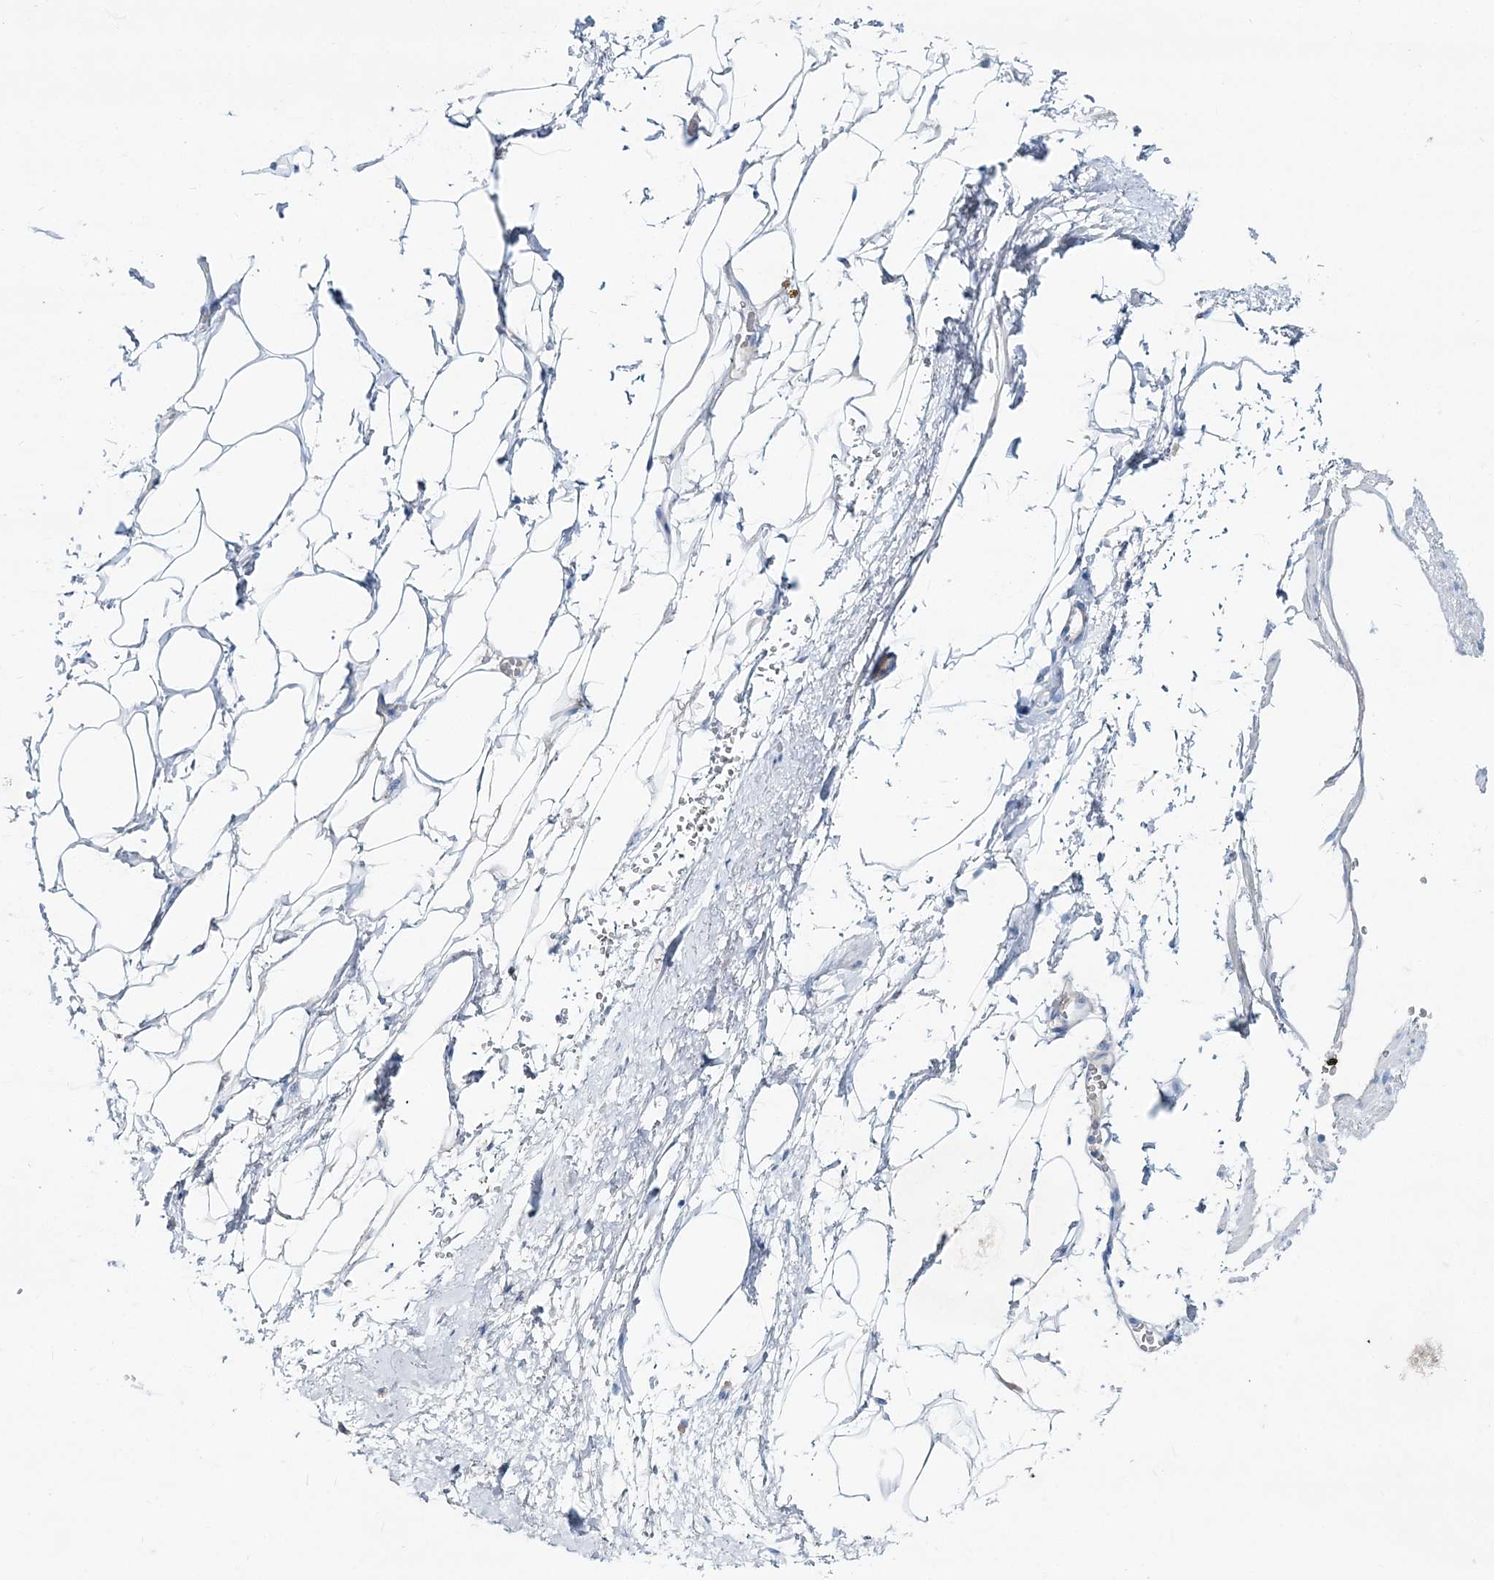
{"staining": {"intensity": "negative", "quantity": "none", "location": "none"}, "tissue": "adipose tissue", "cell_type": "Adipocytes", "image_type": "normal", "snomed": [{"axis": "morphology", "description": "Normal tissue, NOS"}, {"axis": "morphology", "description": "Adenocarcinoma, Low grade"}, {"axis": "topography", "description": "Prostate"}, {"axis": "topography", "description": "Peripheral nerve tissue"}], "caption": "IHC of unremarkable human adipose tissue demonstrates no expression in adipocytes. The staining is performed using DAB (3,3'-diaminobenzidine) brown chromogen with nuclei counter-stained in using hematoxylin.", "gene": "ADGRL1", "patient": {"sex": "male", "age": 63}}